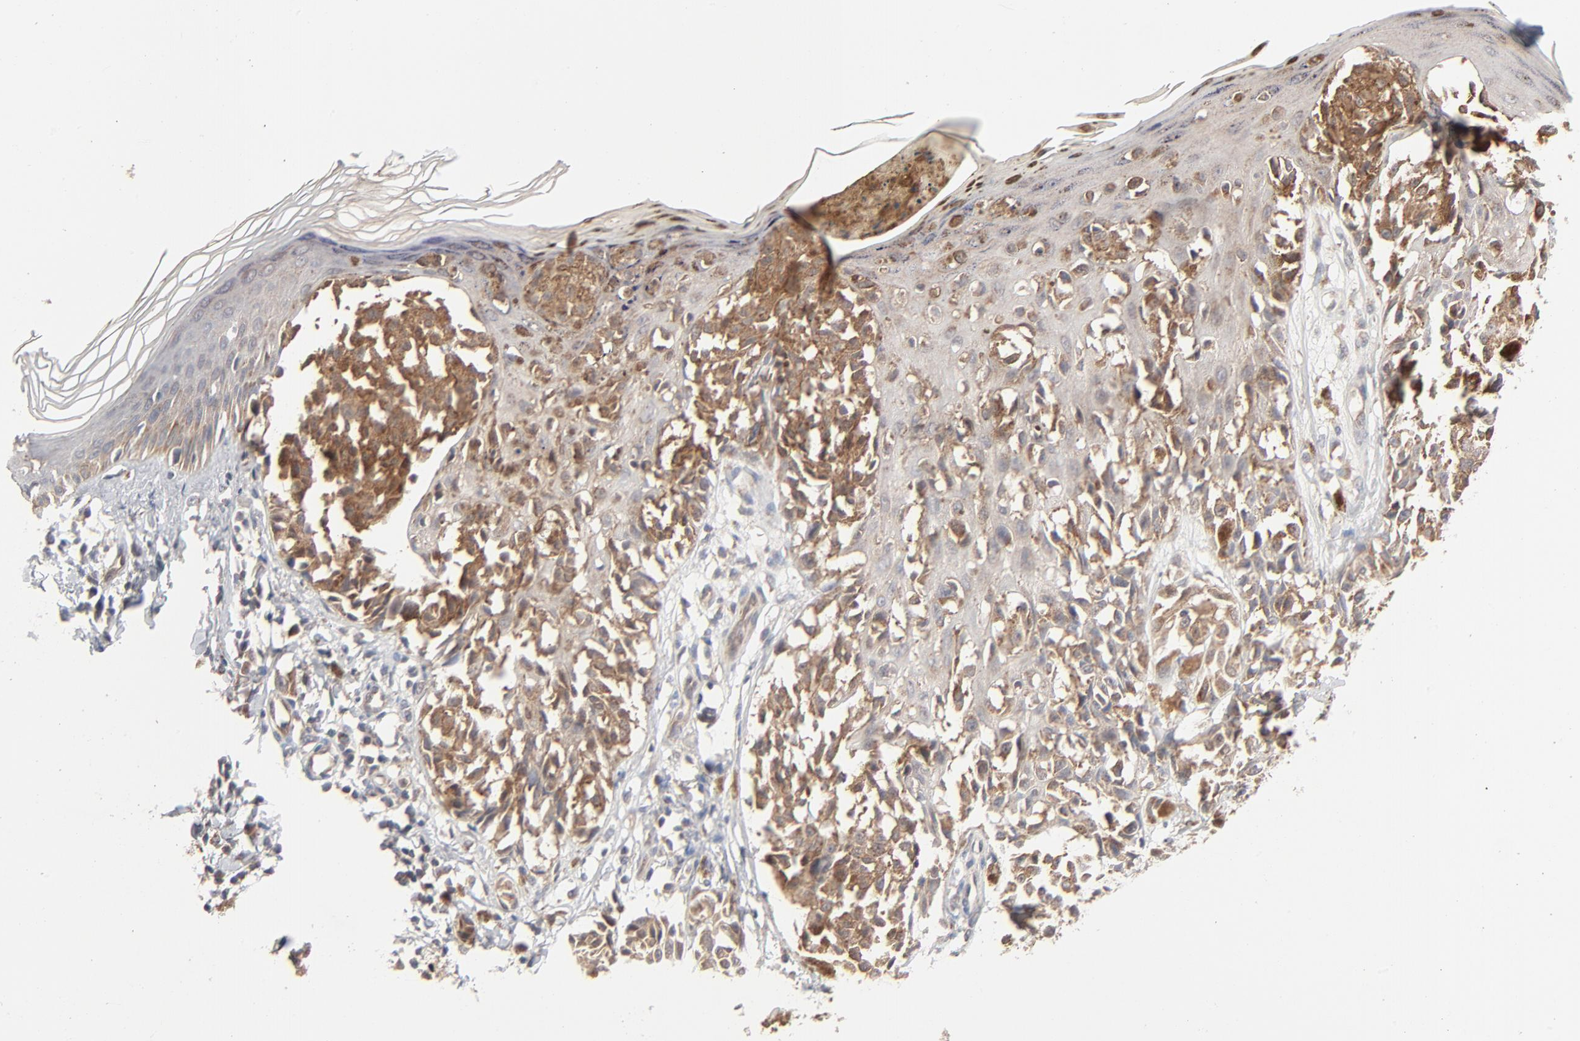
{"staining": {"intensity": "moderate", "quantity": ">75%", "location": "cytoplasmic/membranous"}, "tissue": "melanoma", "cell_type": "Tumor cells", "image_type": "cancer", "snomed": [{"axis": "morphology", "description": "Malignant melanoma, NOS"}, {"axis": "topography", "description": "Skin"}], "caption": "DAB (3,3'-diaminobenzidine) immunohistochemical staining of melanoma reveals moderate cytoplasmic/membranous protein staining in approximately >75% of tumor cells.", "gene": "ABLIM3", "patient": {"sex": "female", "age": 38}}